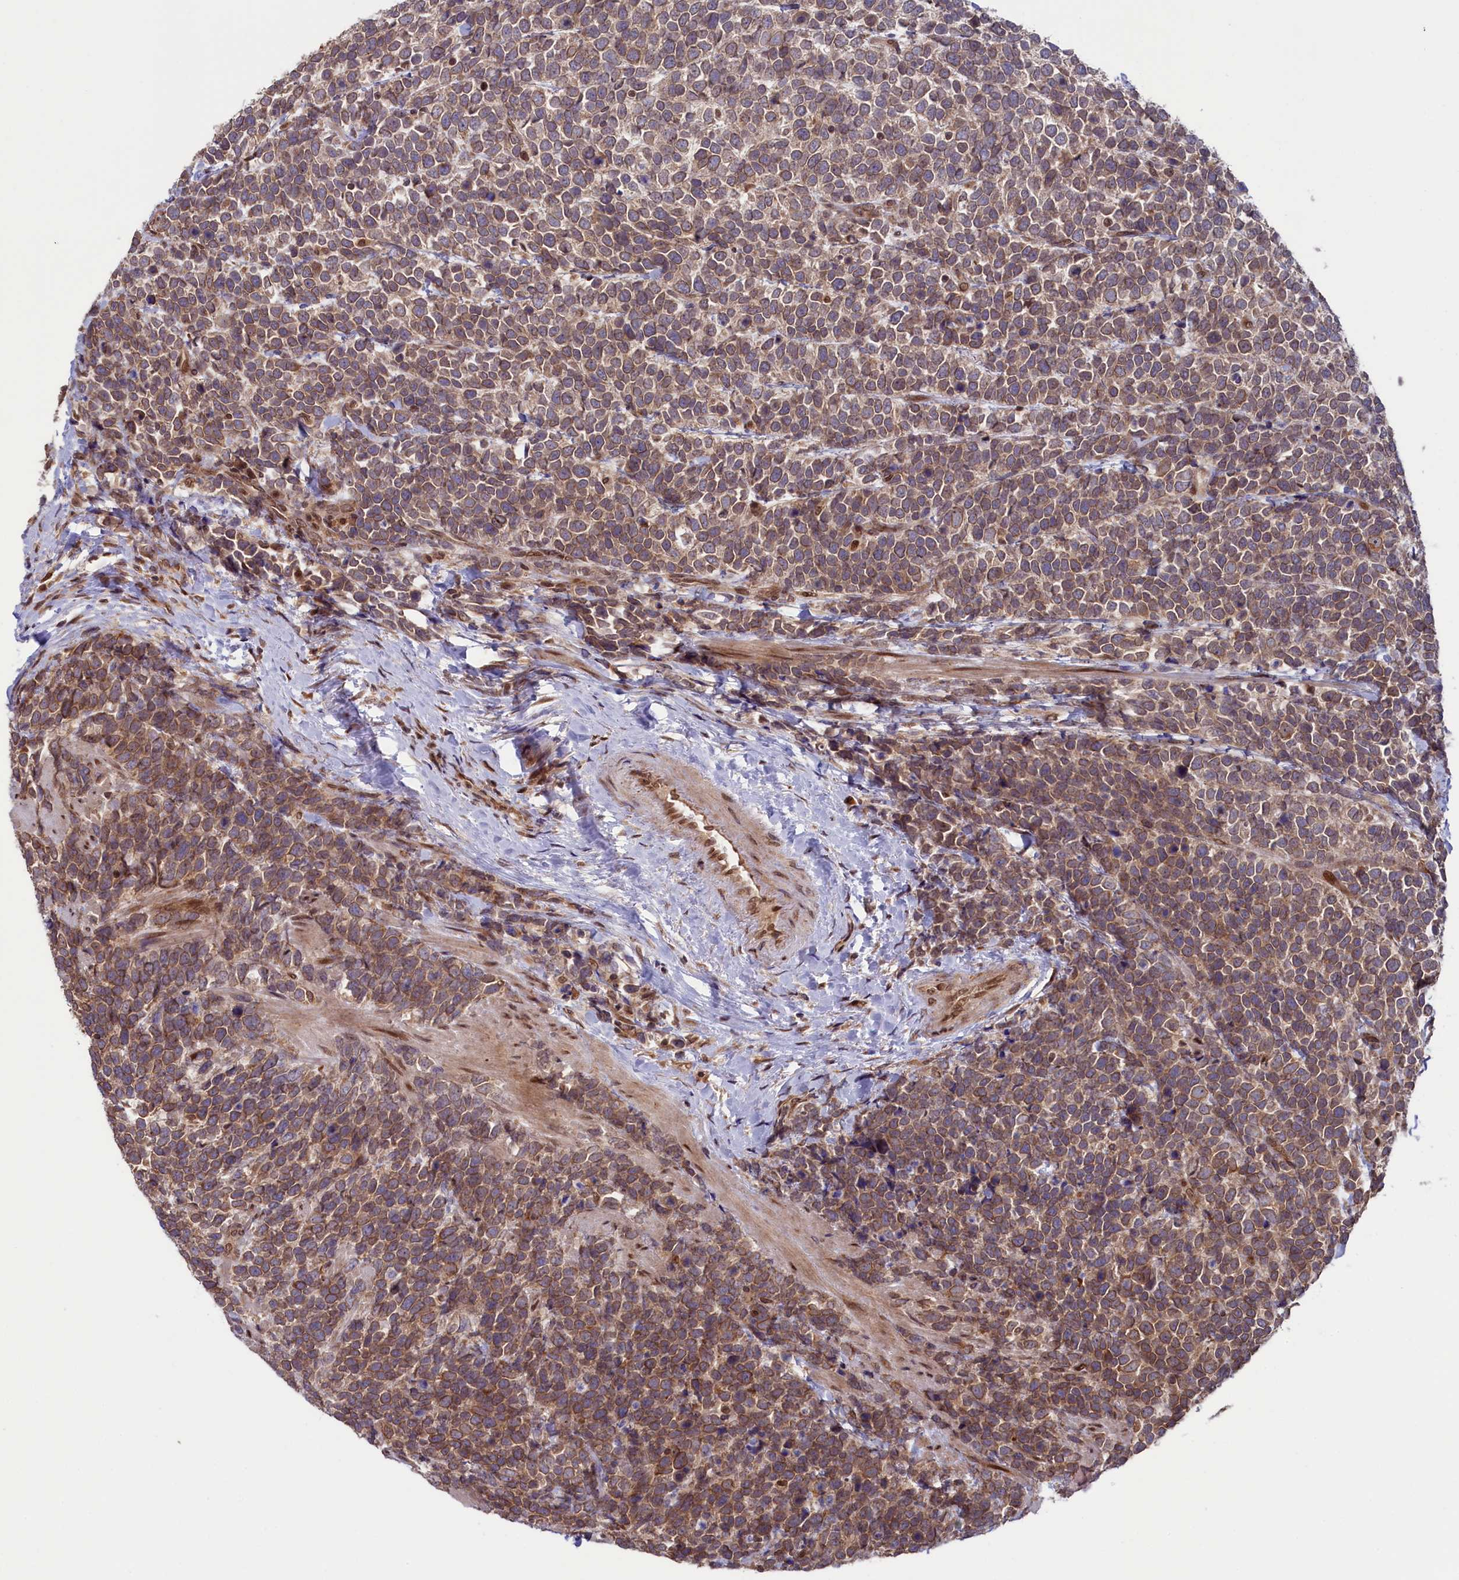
{"staining": {"intensity": "moderate", "quantity": "25%-75%", "location": "cytoplasmic/membranous,nuclear"}, "tissue": "urothelial cancer", "cell_type": "Tumor cells", "image_type": "cancer", "snomed": [{"axis": "morphology", "description": "Urothelial carcinoma, High grade"}, {"axis": "topography", "description": "Urinary bladder"}], "caption": "Approximately 25%-75% of tumor cells in human high-grade urothelial carcinoma display moderate cytoplasmic/membranous and nuclear protein expression as visualized by brown immunohistochemical staining.", "gene": "NAE1", "patient": {"sex": "female", "age": 82}}